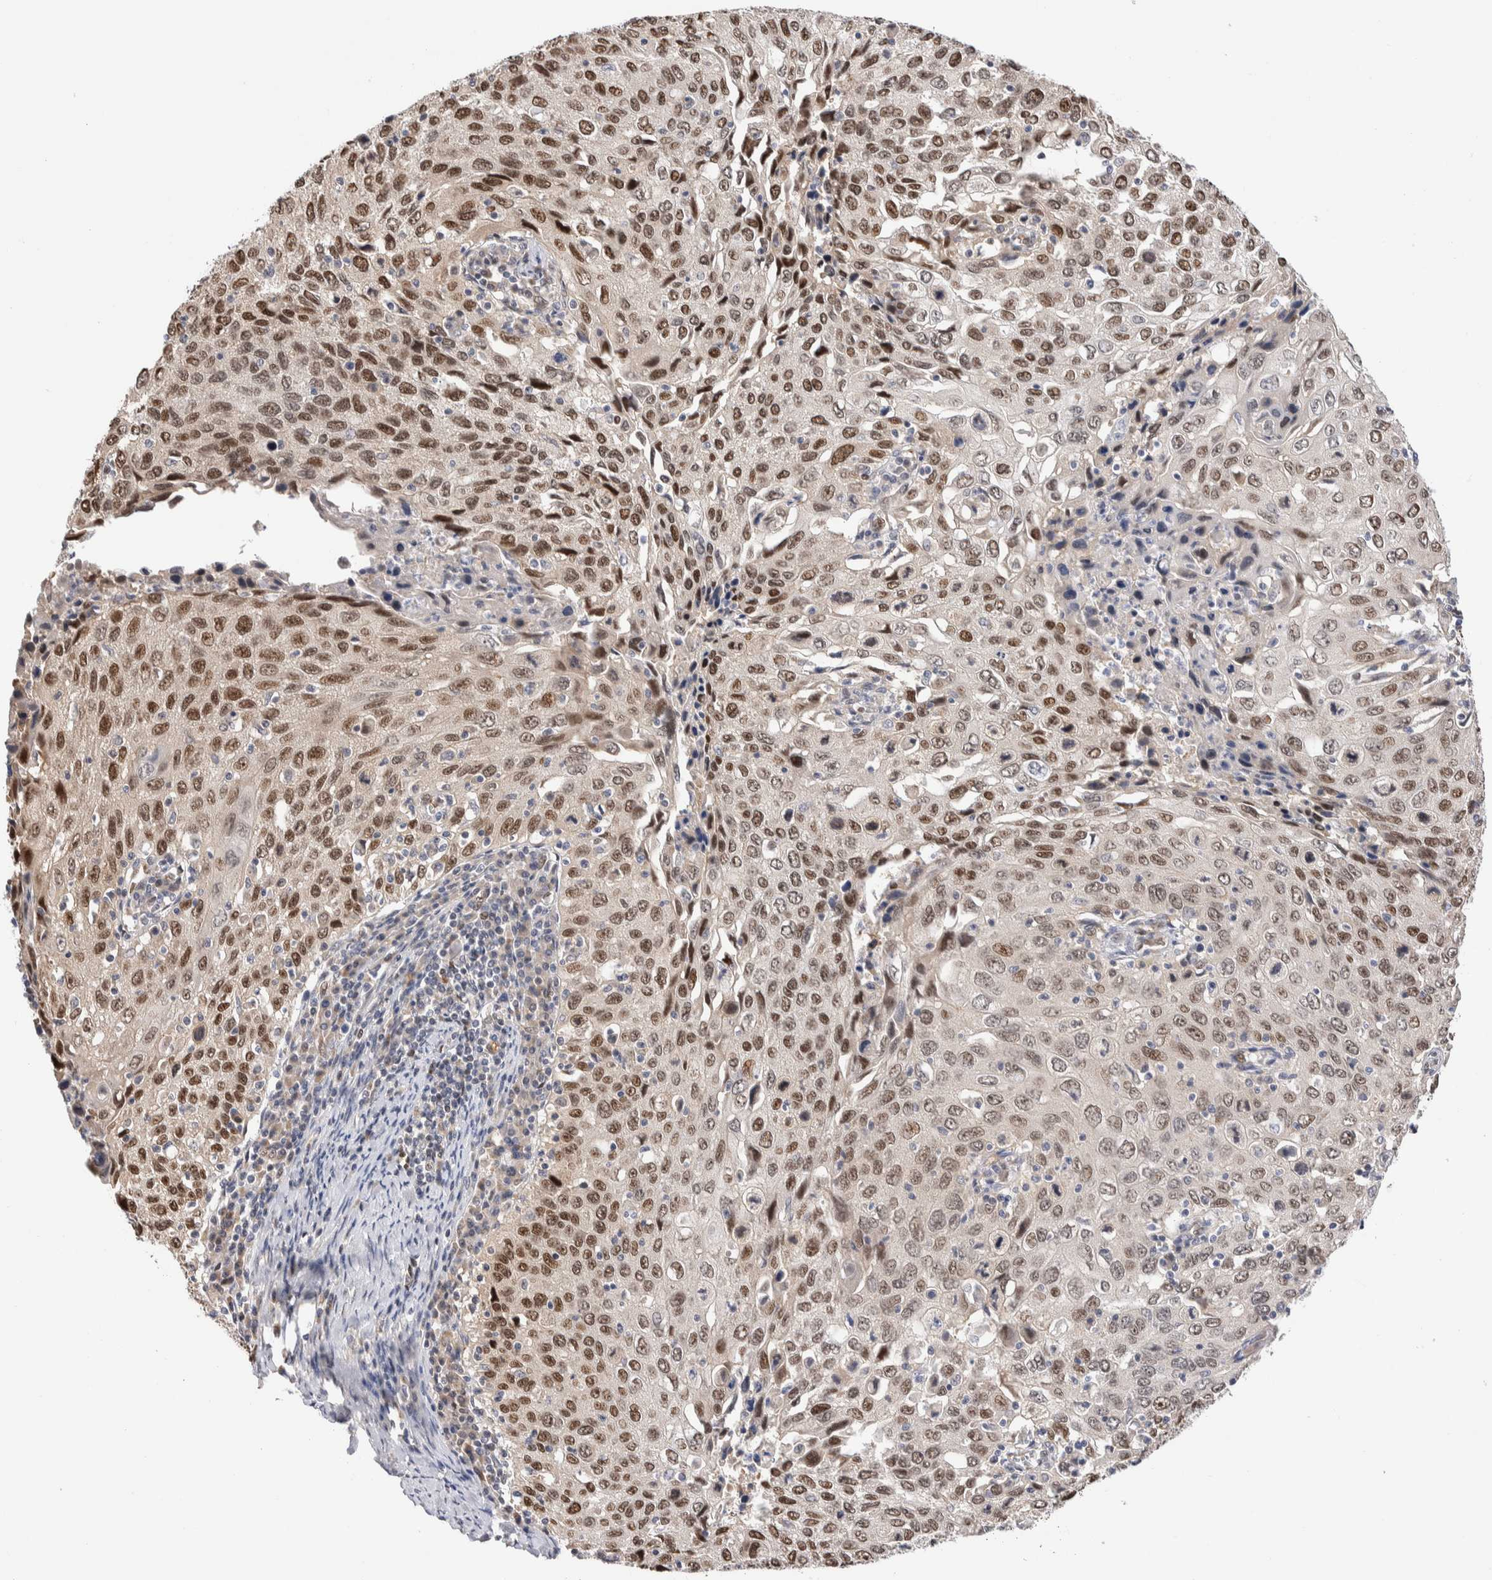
{"staining": {"intensity": "strong", "quantity": "25%-75%", "location": "nuclear"}, "tissue": "cervical cancer", "cell_type": "Tumor cells", "image_type": "cancer", "snomed": [{"axis": "morphology", "description": "Squamous cell carcinoma, NOS"}, {"axis": "topography", "description": "Cervix"}], "caption": "Immunohistochemical staining of human cervical cancer exhibits strong nuclear protein expression in about 25%-75% of tumor cells.", "gene": "NSMAF", "patient": {"sex": "female", "age": 53}}